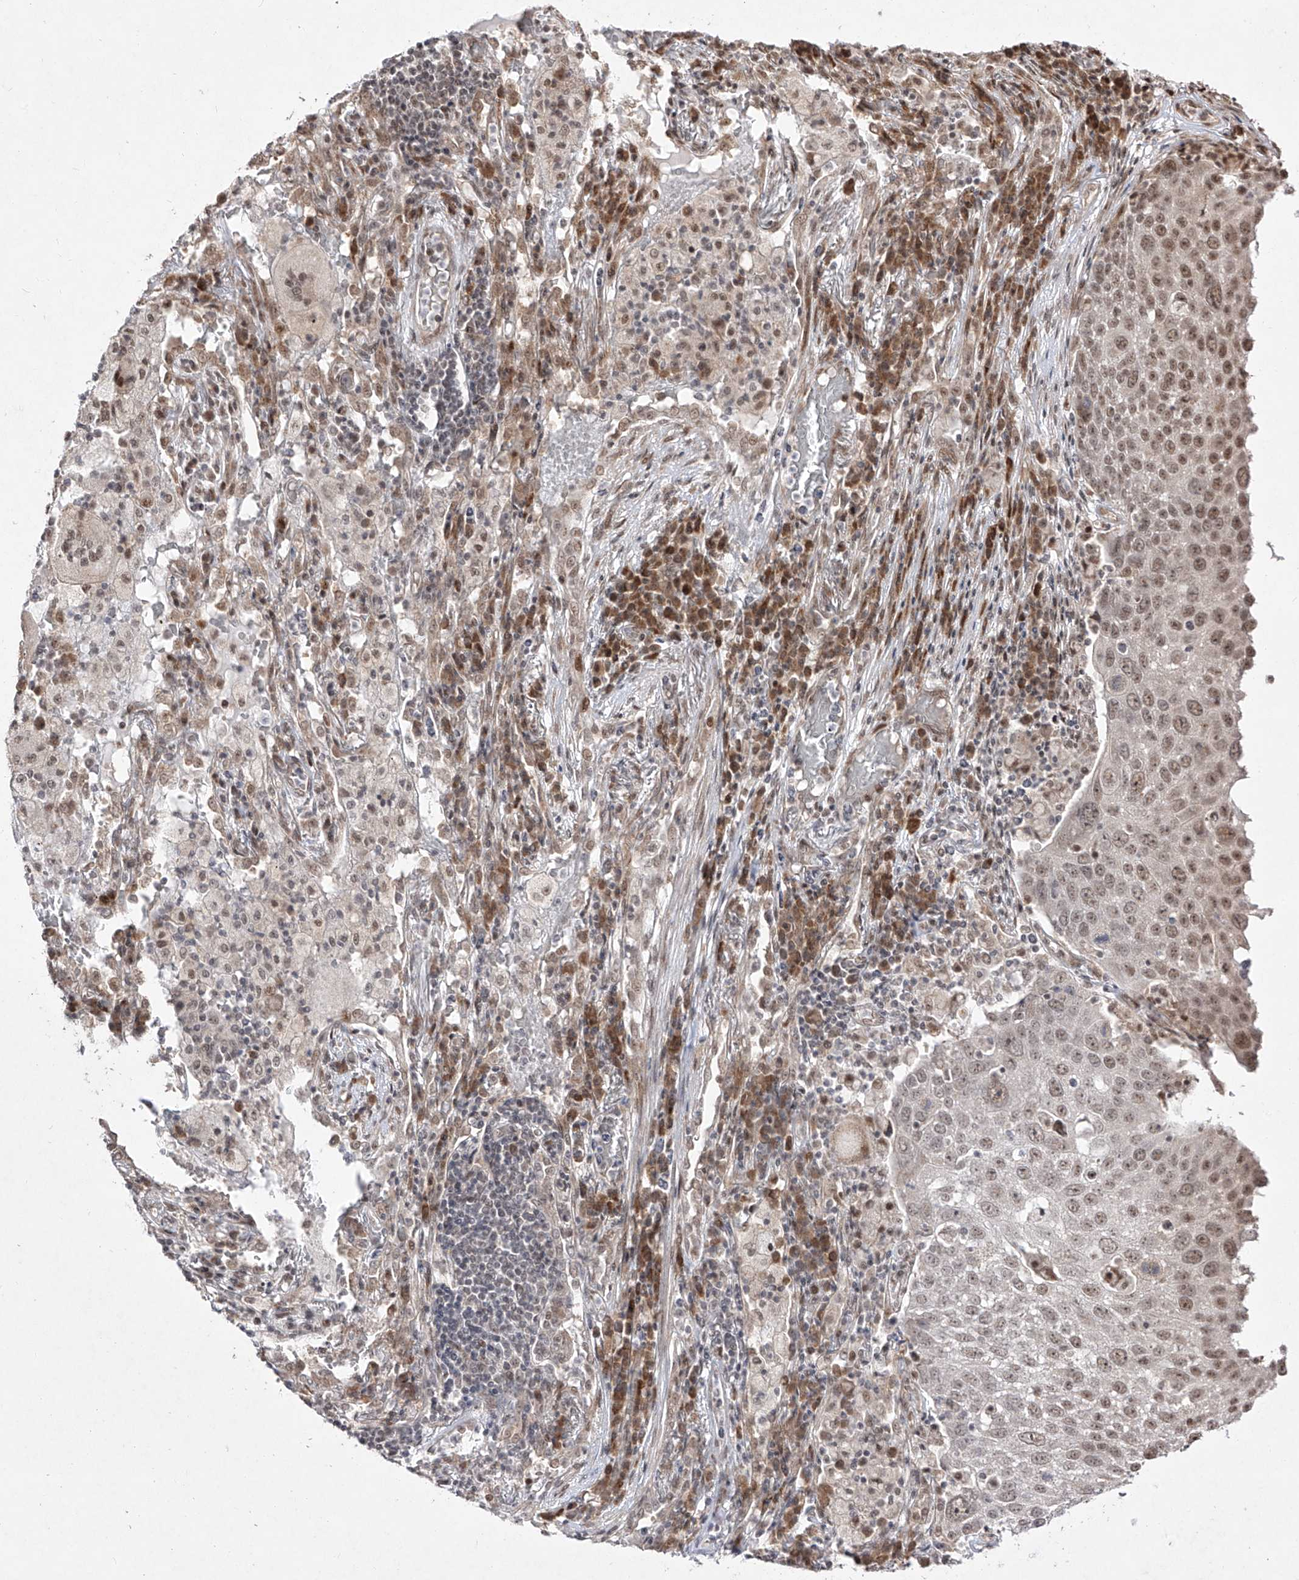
{"staining": {"intensity": "moderate", "quantity": "<25%", "location": "nuclear"}, "tissue": "lung cancer", "cell_type": "Tumor cells", "image_type": "cancer", "snomed": [{"axis": "morphology", "description": "Squamous cell carcinoma, NOS"}, {"axis": "topography", "description": "Lung"}], "caption": "Moderate nuclear protein expression is identified in about <25% of tumor cells in lung cancer (squamous cell carcinoma).", "gene": "SNRNP27", "patient": {"sex": "male", "age": 65}}